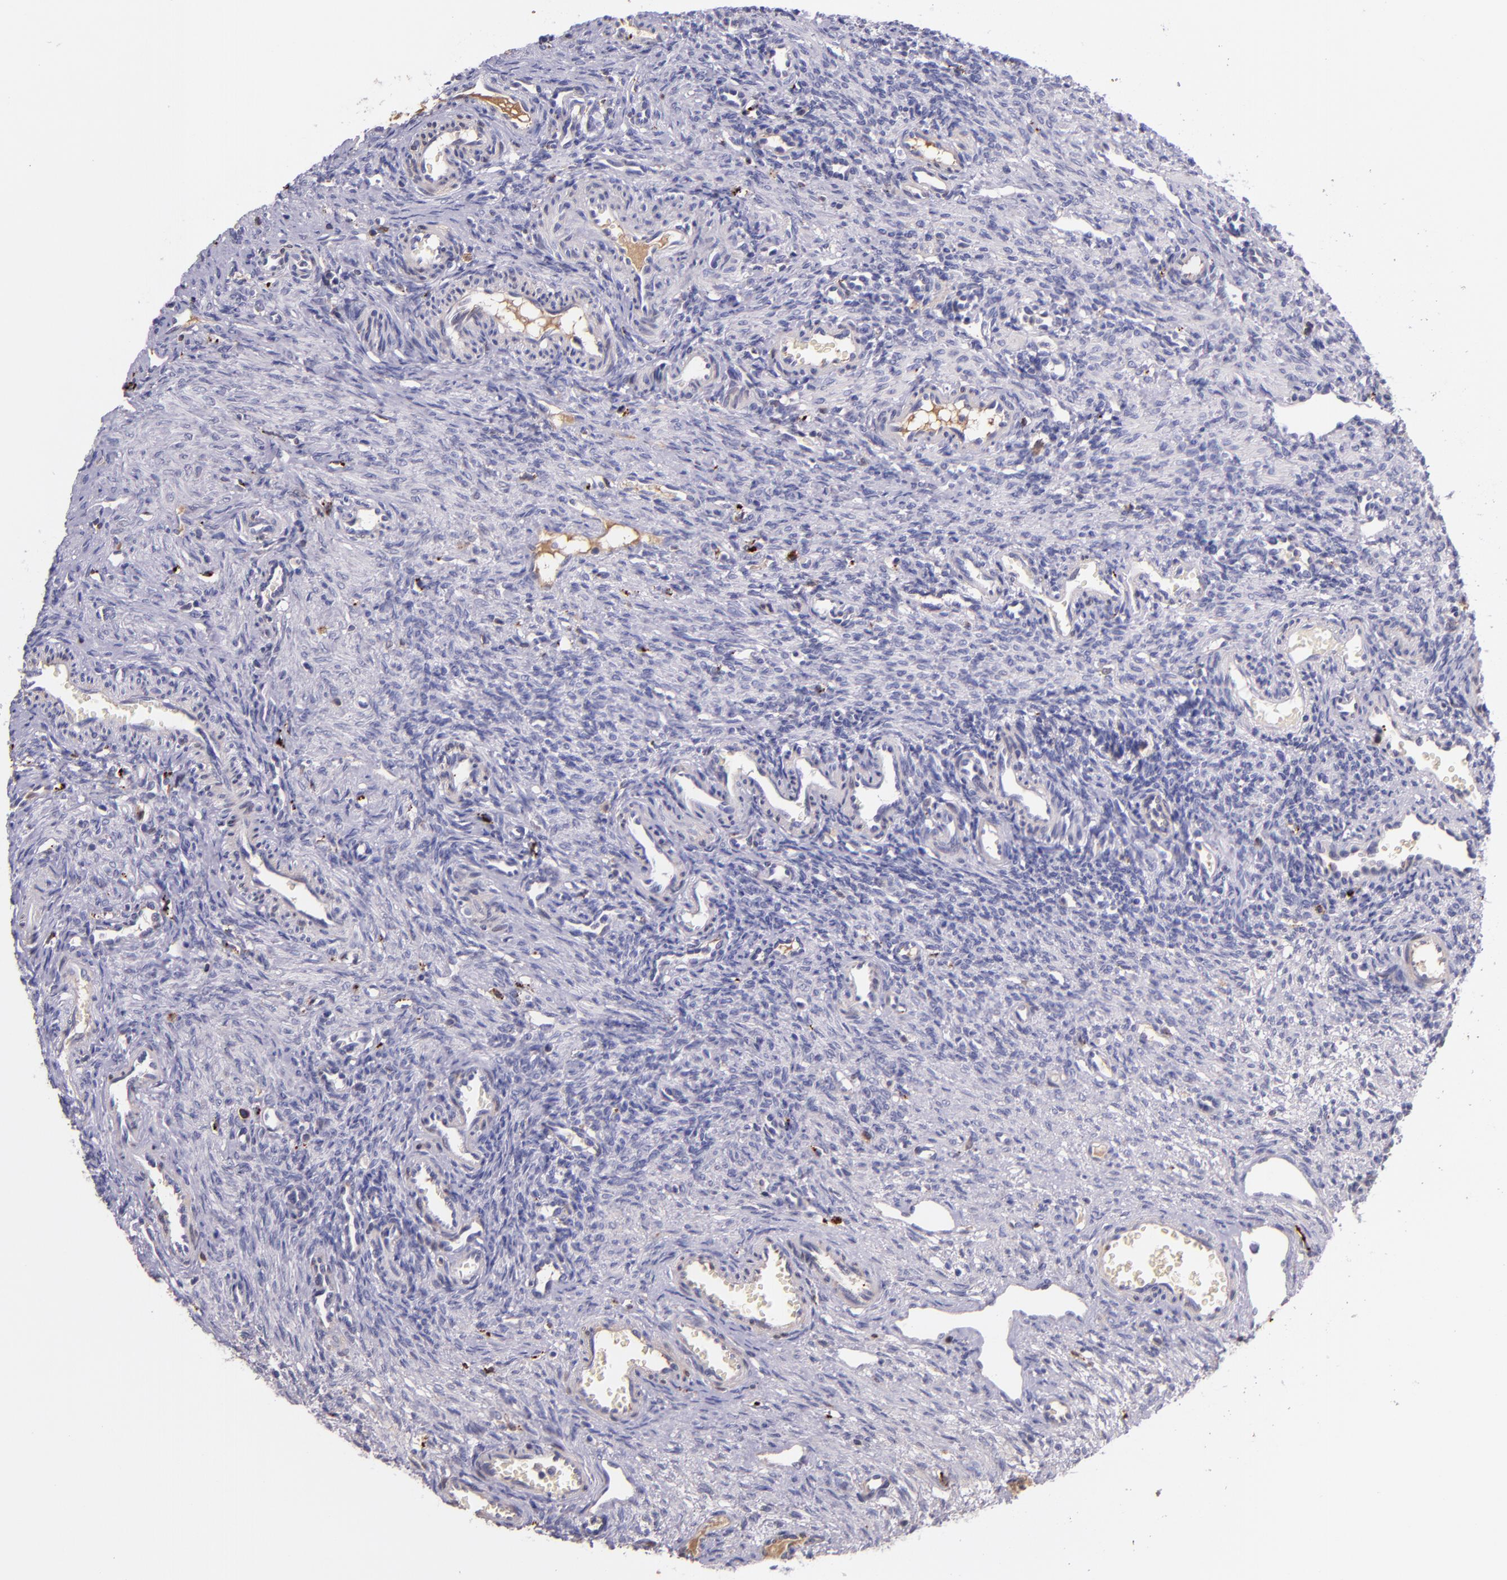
{"staining": {"intensity": "negative", "quantity": "none", "location": "none"}, "tissue": "ovary", "cell_type": "Follicle cells", "image_type": "normal", "snomed": [{"axis": "morphology", "description": "Normal tissue, NOS"}, {"axis": "topography", "description": "Ovary"}], "caption": "This micrograph is of unremarkable ovary stained with immunohistochemistry (IHC) to label a protein in brown with the nuclei are counter-stained blue. There is no staining in follicle cells. The staining is performed using DAB brown chromogen with nuclei counter-stained in using hematoxylin.", "gene": "KNG1", "patient": {"sex": "female", "age": 33}}